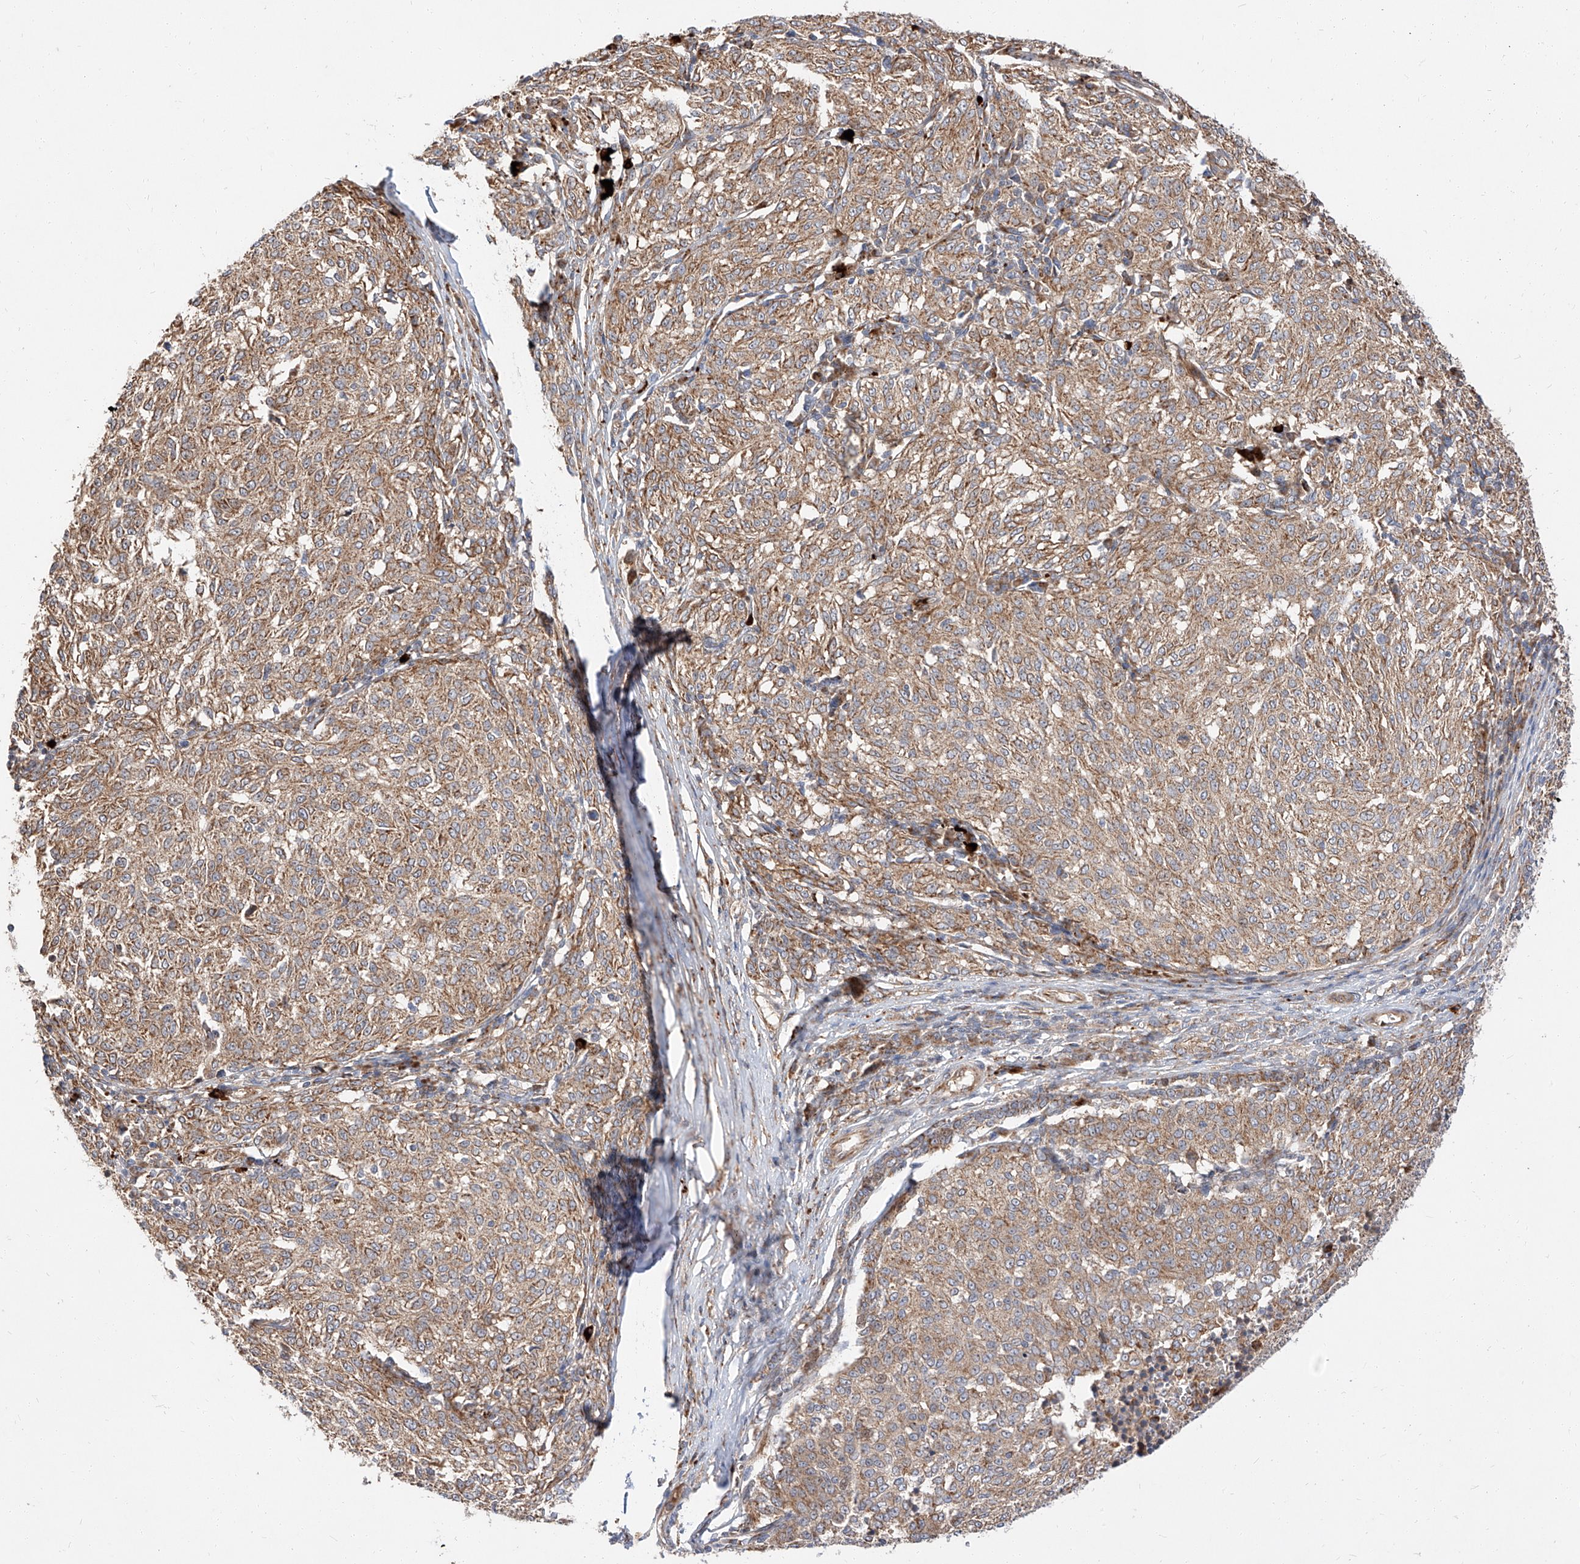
{"staining": {"intensity": "weak", "quantity": ">75%", "location": "cytoplasmic/membranous"}, "tissue": "melanoma", "cell_type": "Tumor cells", "image_type": "cancer", "snomed": [{"axis": "morphology", "description": "Malignant melanoma, NOS"}, {"axis": "topography", "description": "Skin"}], "caption": "The histopathology image reveals a brown stain indicating the presence of a protein in the cytoplasmic/membranous of tumor cells in malignant melanoma.", "gene": "DIRAS3", "patient": {"sex": "female", "age": 72}}